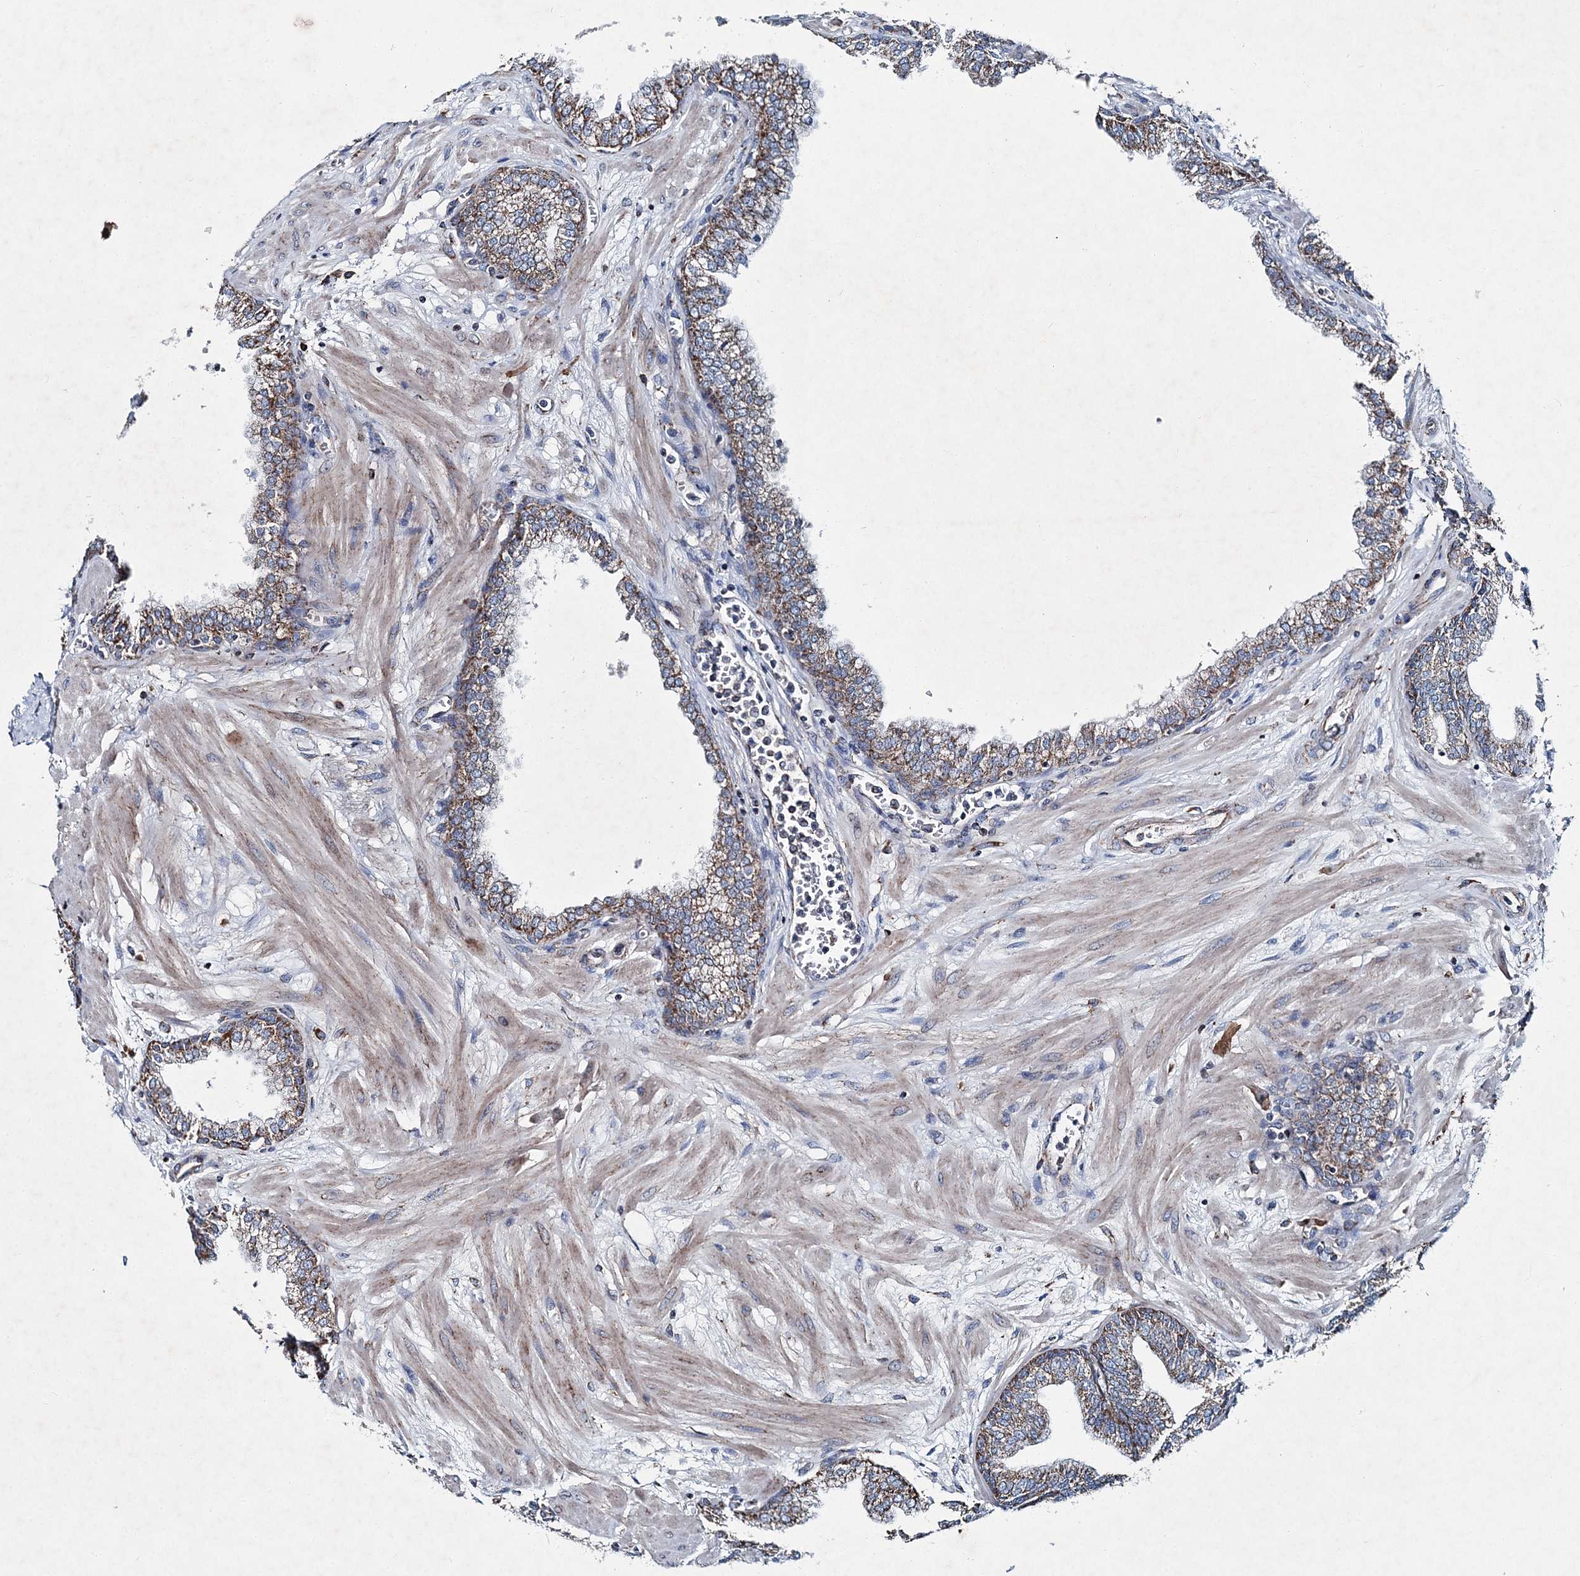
{"staining": {"intensity": "moderate", "quantity": ">75%", "location": "cytoplasmic/membranous"}, "tissue": "prostate", "cell_type": "Glandular cells", "image_type": "normal", "snomed": [{"axis": "morphology", "description": "Normal tissue, NOS"}, {"axis": "morphology", "description": "Urothelial carcinoma, Low grade"}, {"axis": "topography", "description": "Urinary bladder"}, {"axis": "topography", "description": "Prostate"}], "caption": "Prostate was stained to show a protein in brown. There is medium levels of moderate cytoplasmic/membranous staining in approximately >75% of glandular cells. (brown staining indicates protein expression, while blue staining denotes nuclei).", "gene": "SPAG16", "patient": {"sex": "male", "age": 60}}